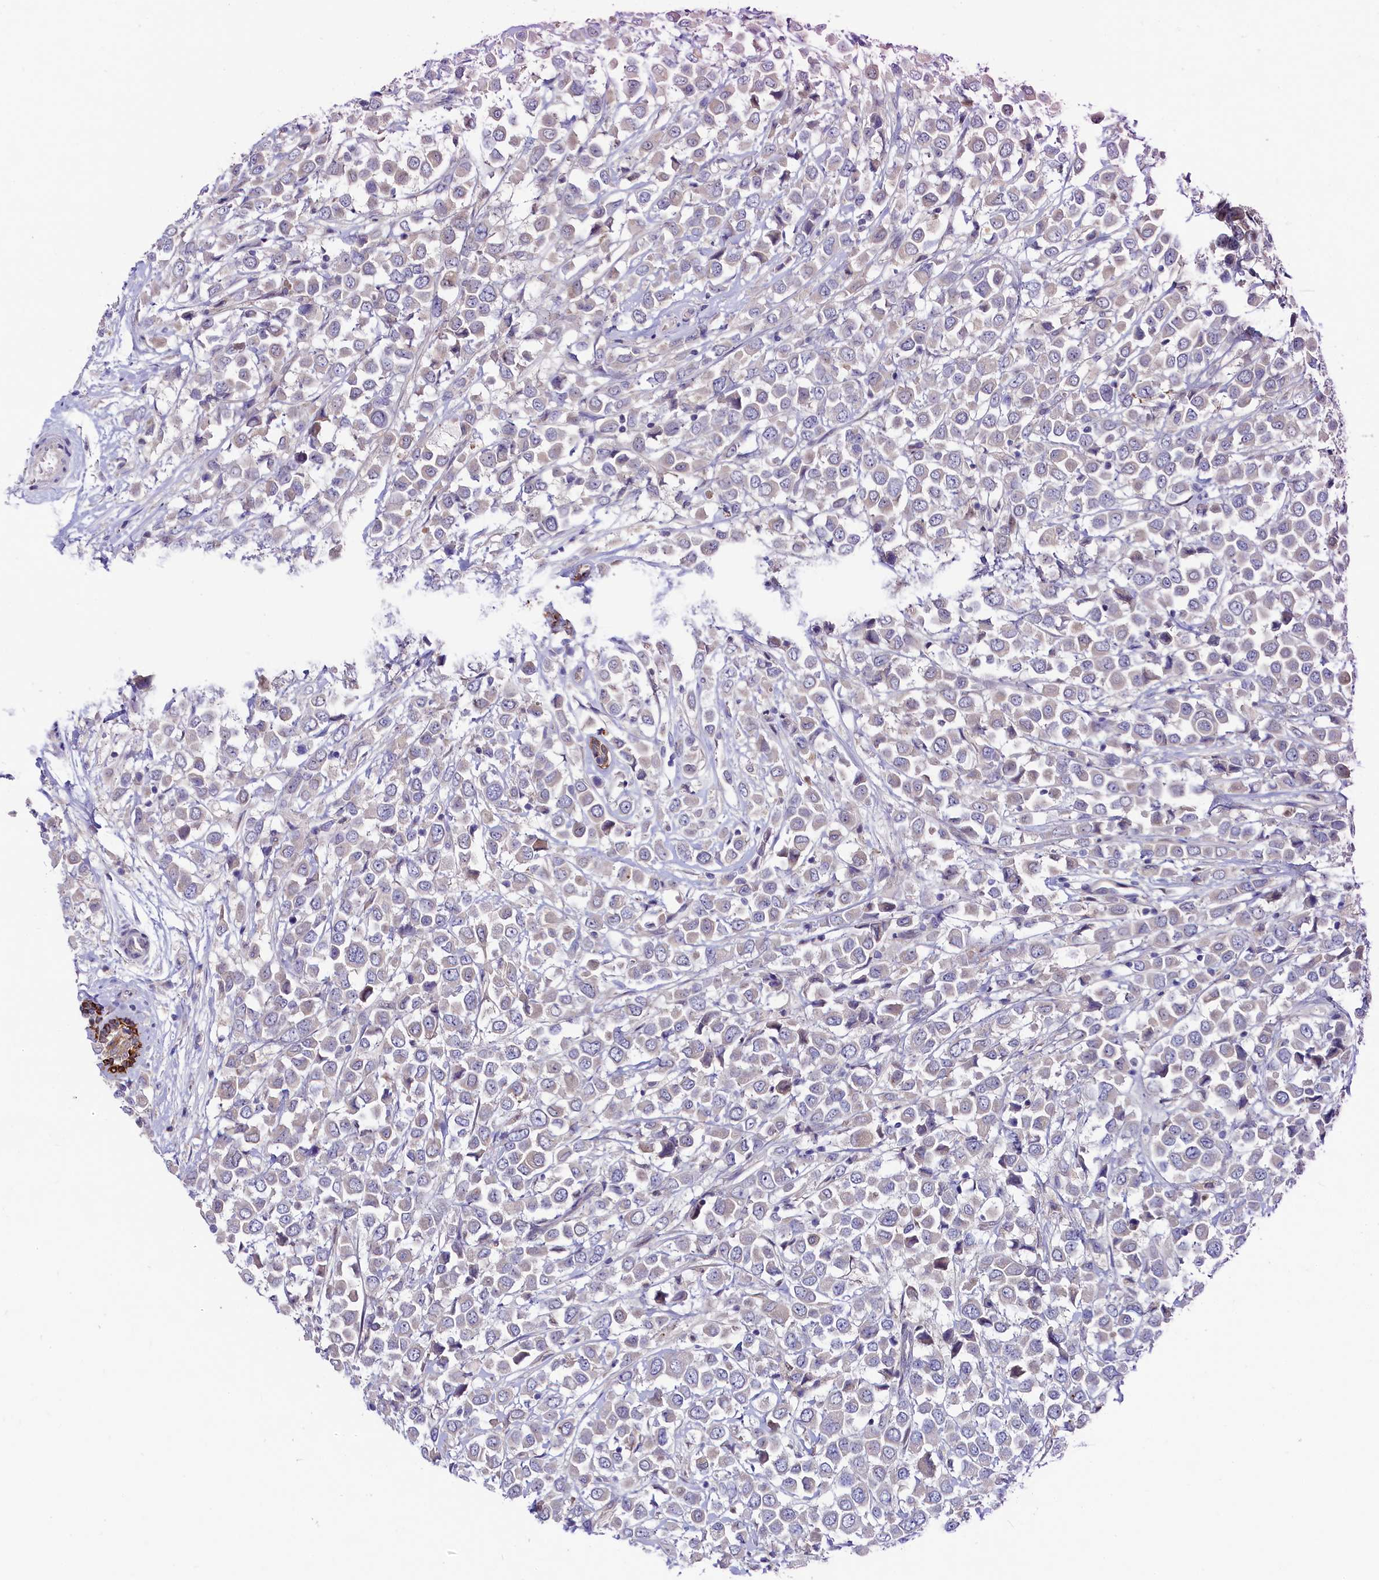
{"staining": {"intensity": "weak", "quantity": "25%-75%", "location": "cytoplasmic/membranous"}, "tissue": "breast cancer", "cell_type": "Tumor cells", "image_type": "cancer", "snomed": [{"axis": "morphology", "description": "Duct carcinoma"}, {"axis": "topography", "description": "Breast"}], "caption": "An image of human breast cancer (infiltrating ductal carcinoma) stained for a protein shows weak cytoplasmic/membranous brown staining in tumor cells.", "gene": "ASTE1", "patient": {"sex": "female", "age": 61}}